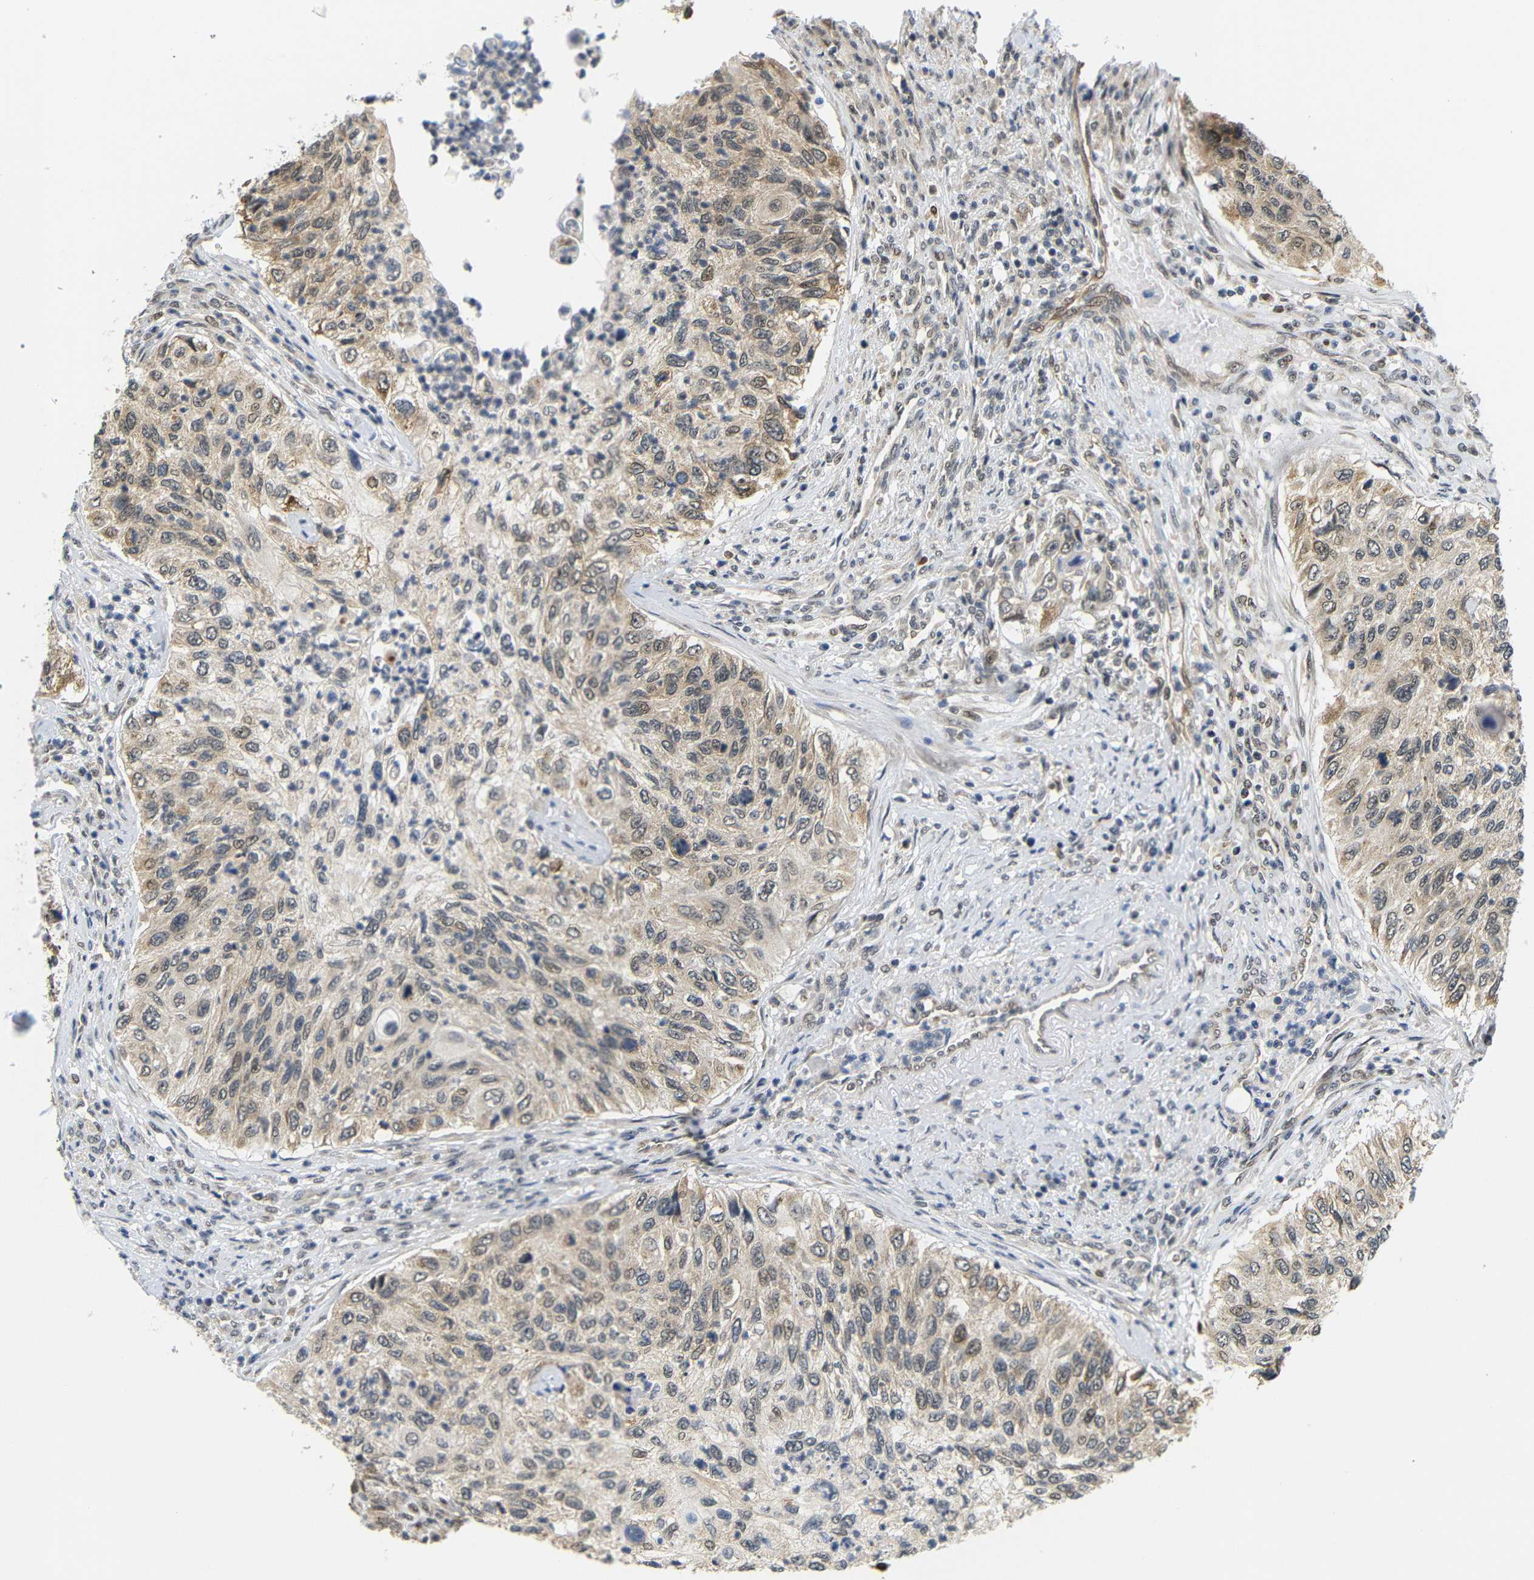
{"staining": {"intensity": "moderate", "quantity": ">75%", "location": "cytoplasmic/membranous,nuclear"}, "tissue": "urothelial cancer", "cell_type": "Tumor cells", "image_type": "cancer", "snomed": [{"axis": "morphology", "description": "Urothelial carcinoma, High grade"}, {"axis": "topography", "description": "Urinary bladder"}], "caption": "The immunohistochemical stain shows moderate cytoplasmic/membranous and nuclear staining in tumor cells of urothelial cancer tissue.", "gene": "GJA5", "patient": {"sex": "female", "age": 60}}